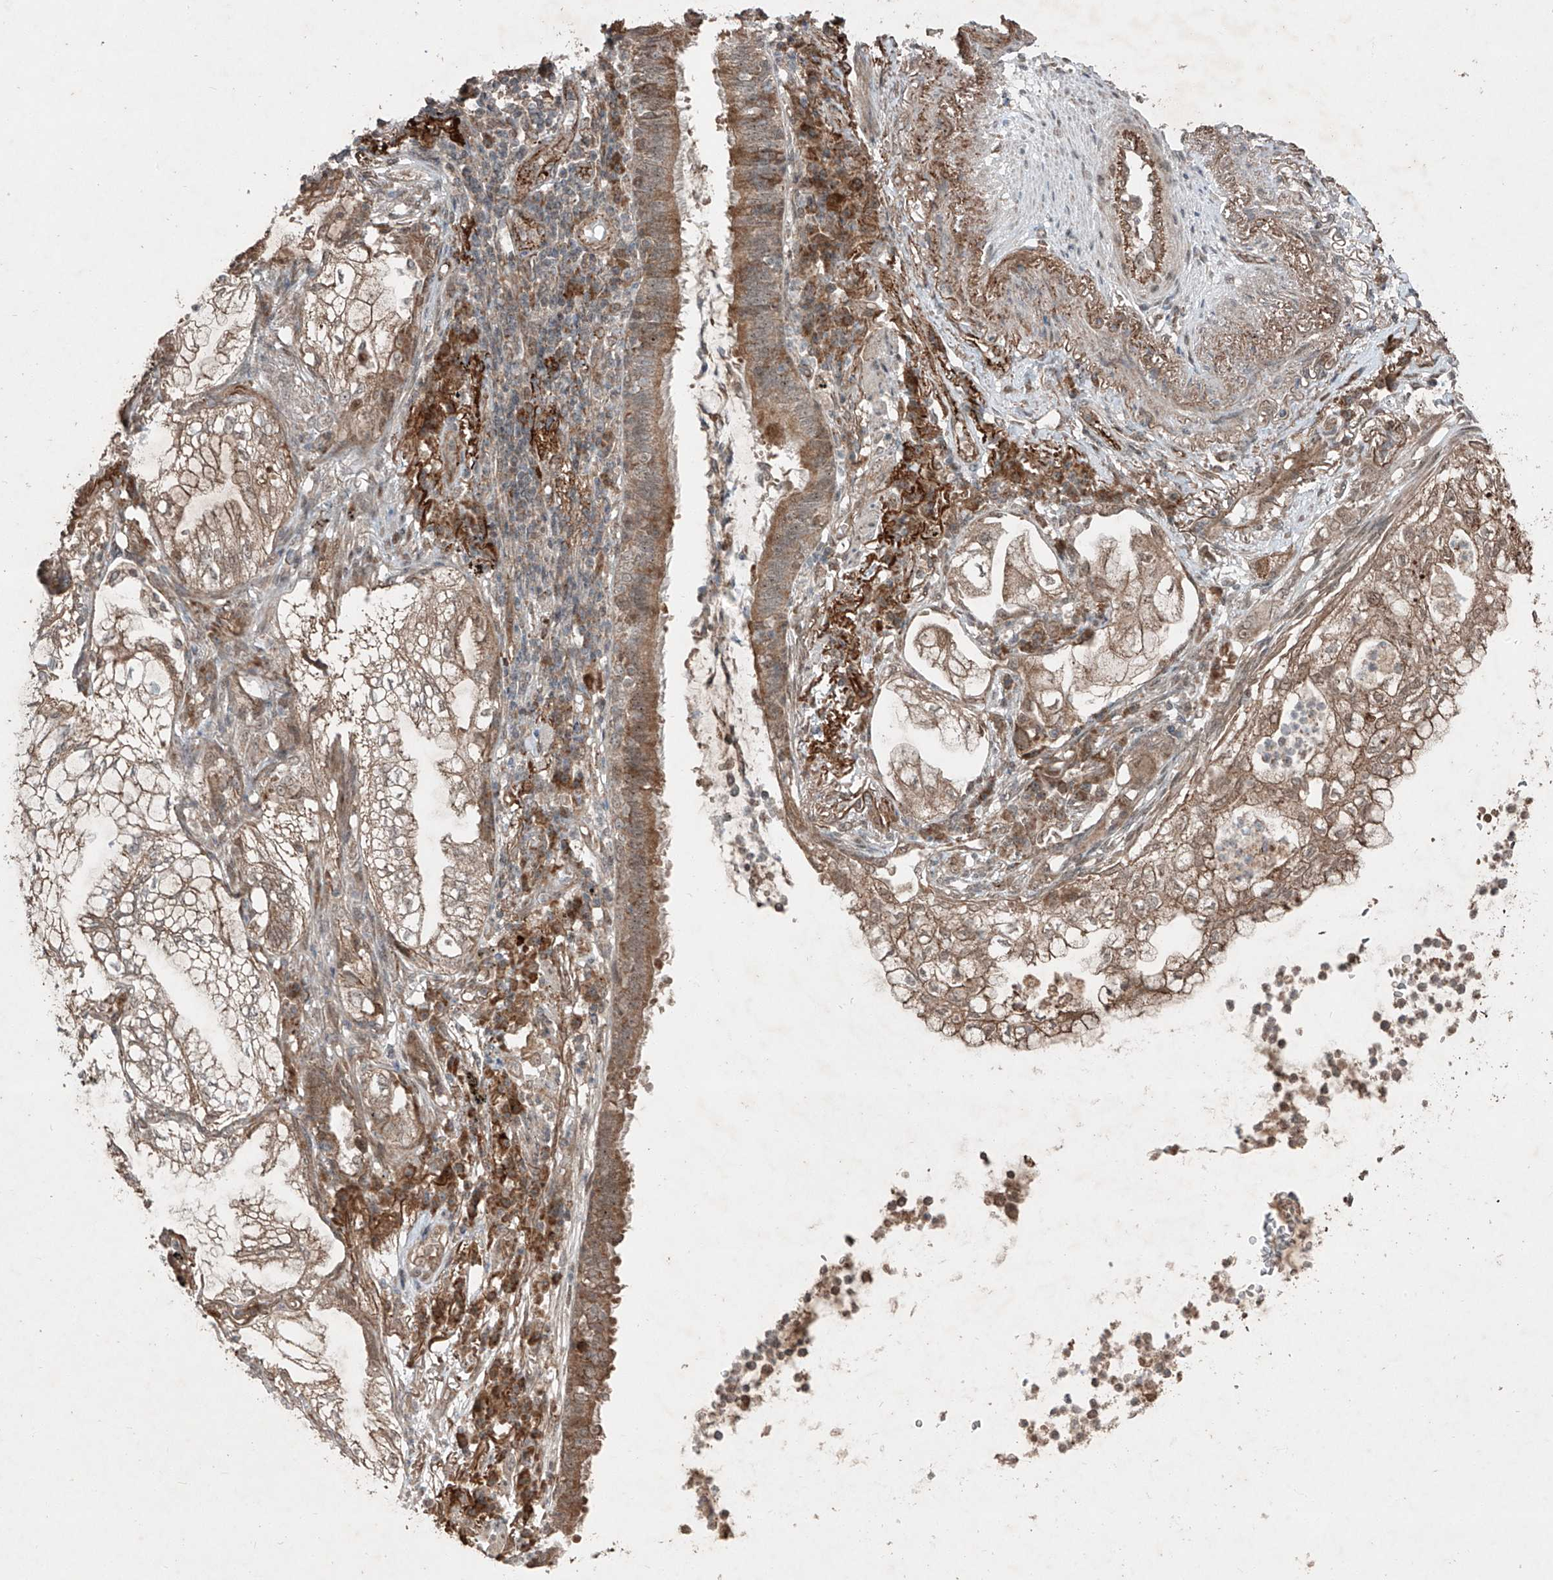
{"staining": {"intensity": "moderate", "quantity": ">75%", "location": "cytoplasmic/membranous"}, "tissue": "lung cancer", "cell_type": "Tumor cells", "image_type": "cancer", "snomed": [{"axis": "morphology", "description": "Adenocarcinoma, NOS"}, {"axis": "topography", "description": "Lung"}], "caption": "Brown immunohistochemical staining in adenocarcinoma (lung) displays moderate cytoplasmic/membranous expression in about >75% of tumor cells.", "gene": "ZNF620", "patient": {"sex": "female", "age": 70}}